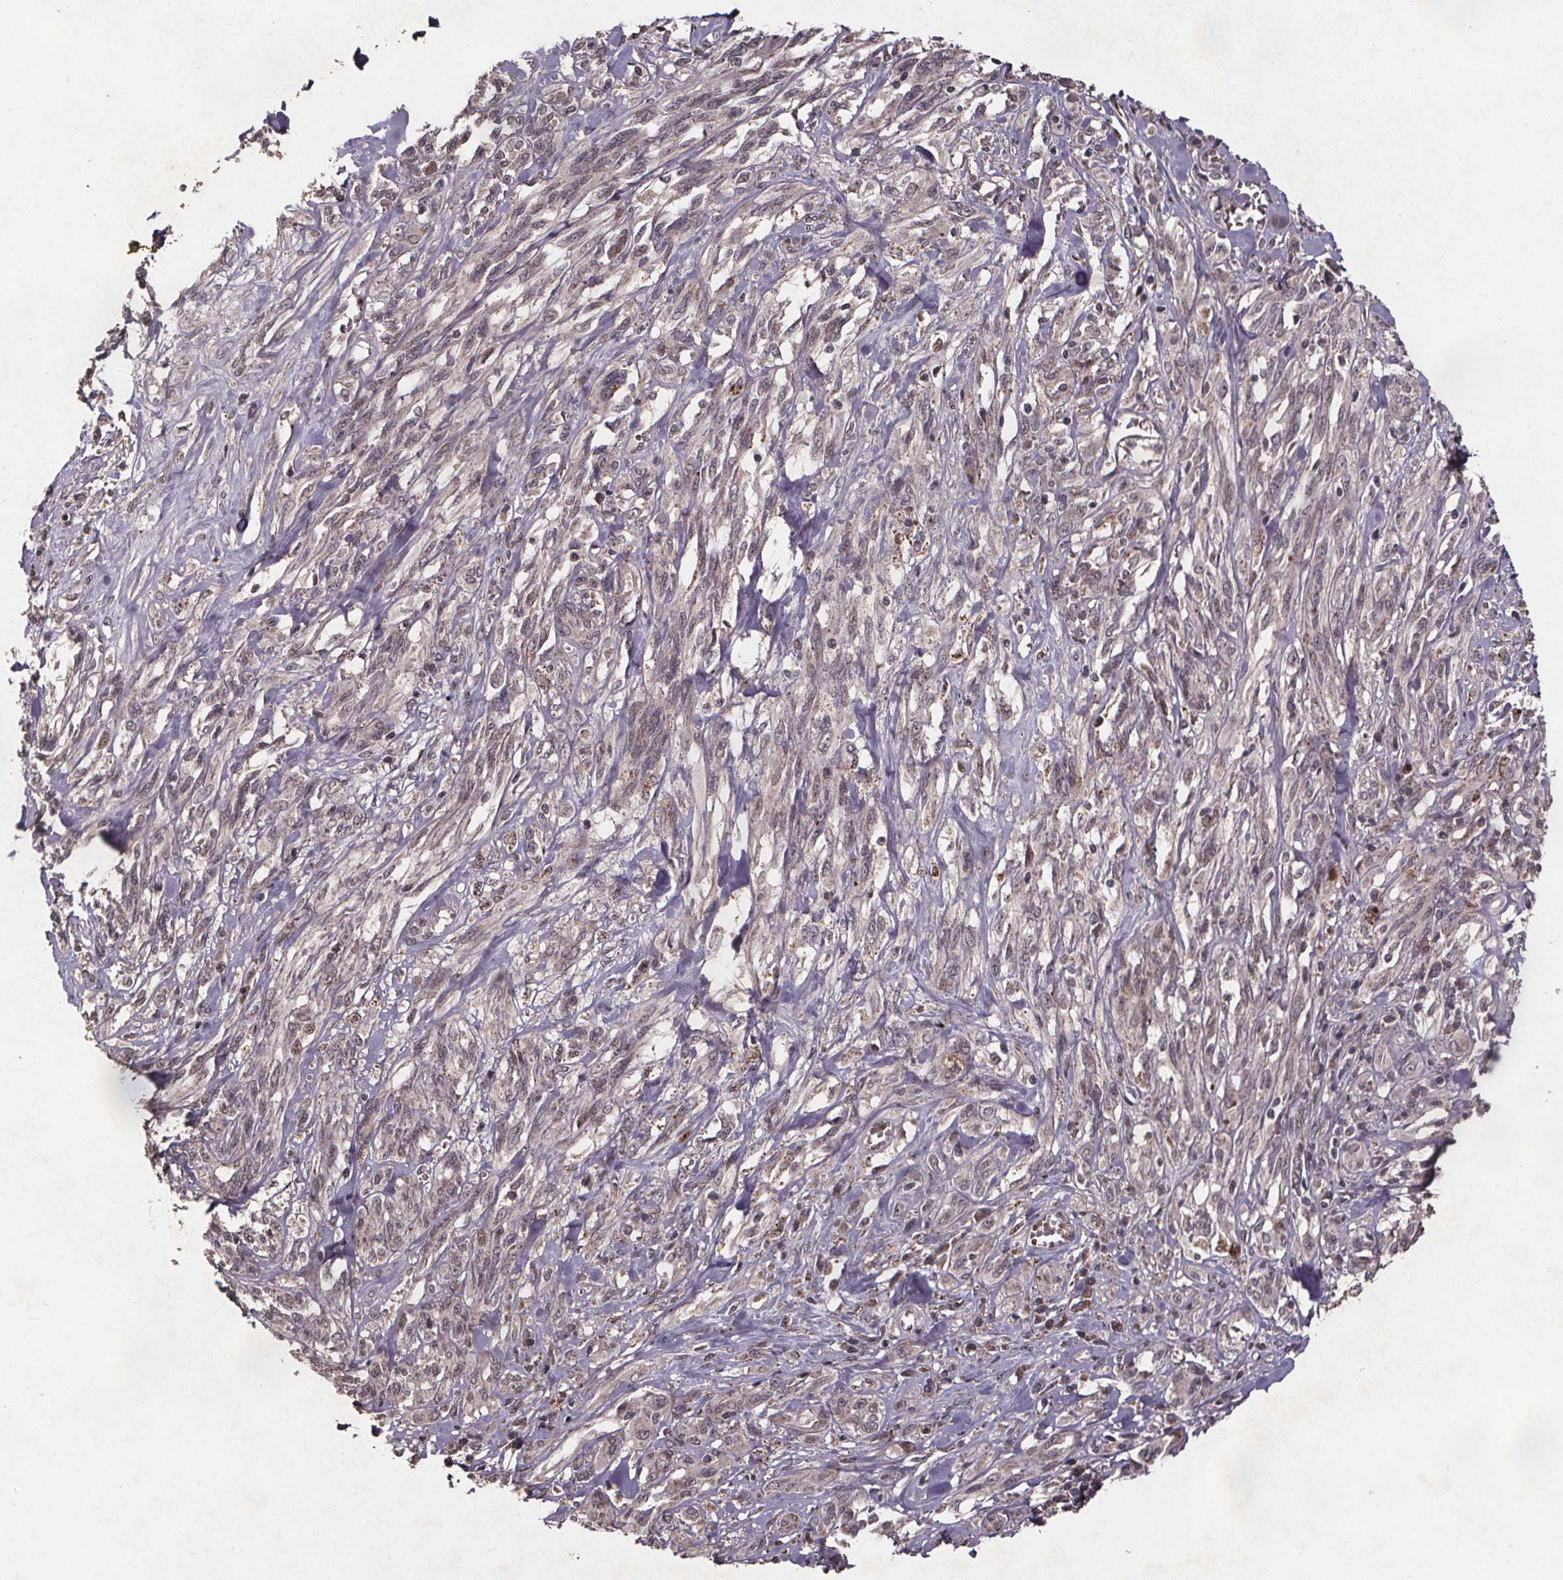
{"staining": {"intensity": "weak", "quantity": "<25%", "location": "cytoplasmic/membranous"}, "tissue": "melanoma", "cell_type": "Tumor cells", "image_type": "cancer", "snomed": [{"axis": "morphology", "description": "Malignant melanoma, NOS"}, {"axis": "topography", "description": "Skin"}], "caption": "Tumor cells show no significant protein expression in malignant melanoma.", "gene": "GPX3", "patient": {"sex": "female", "age": 91}}